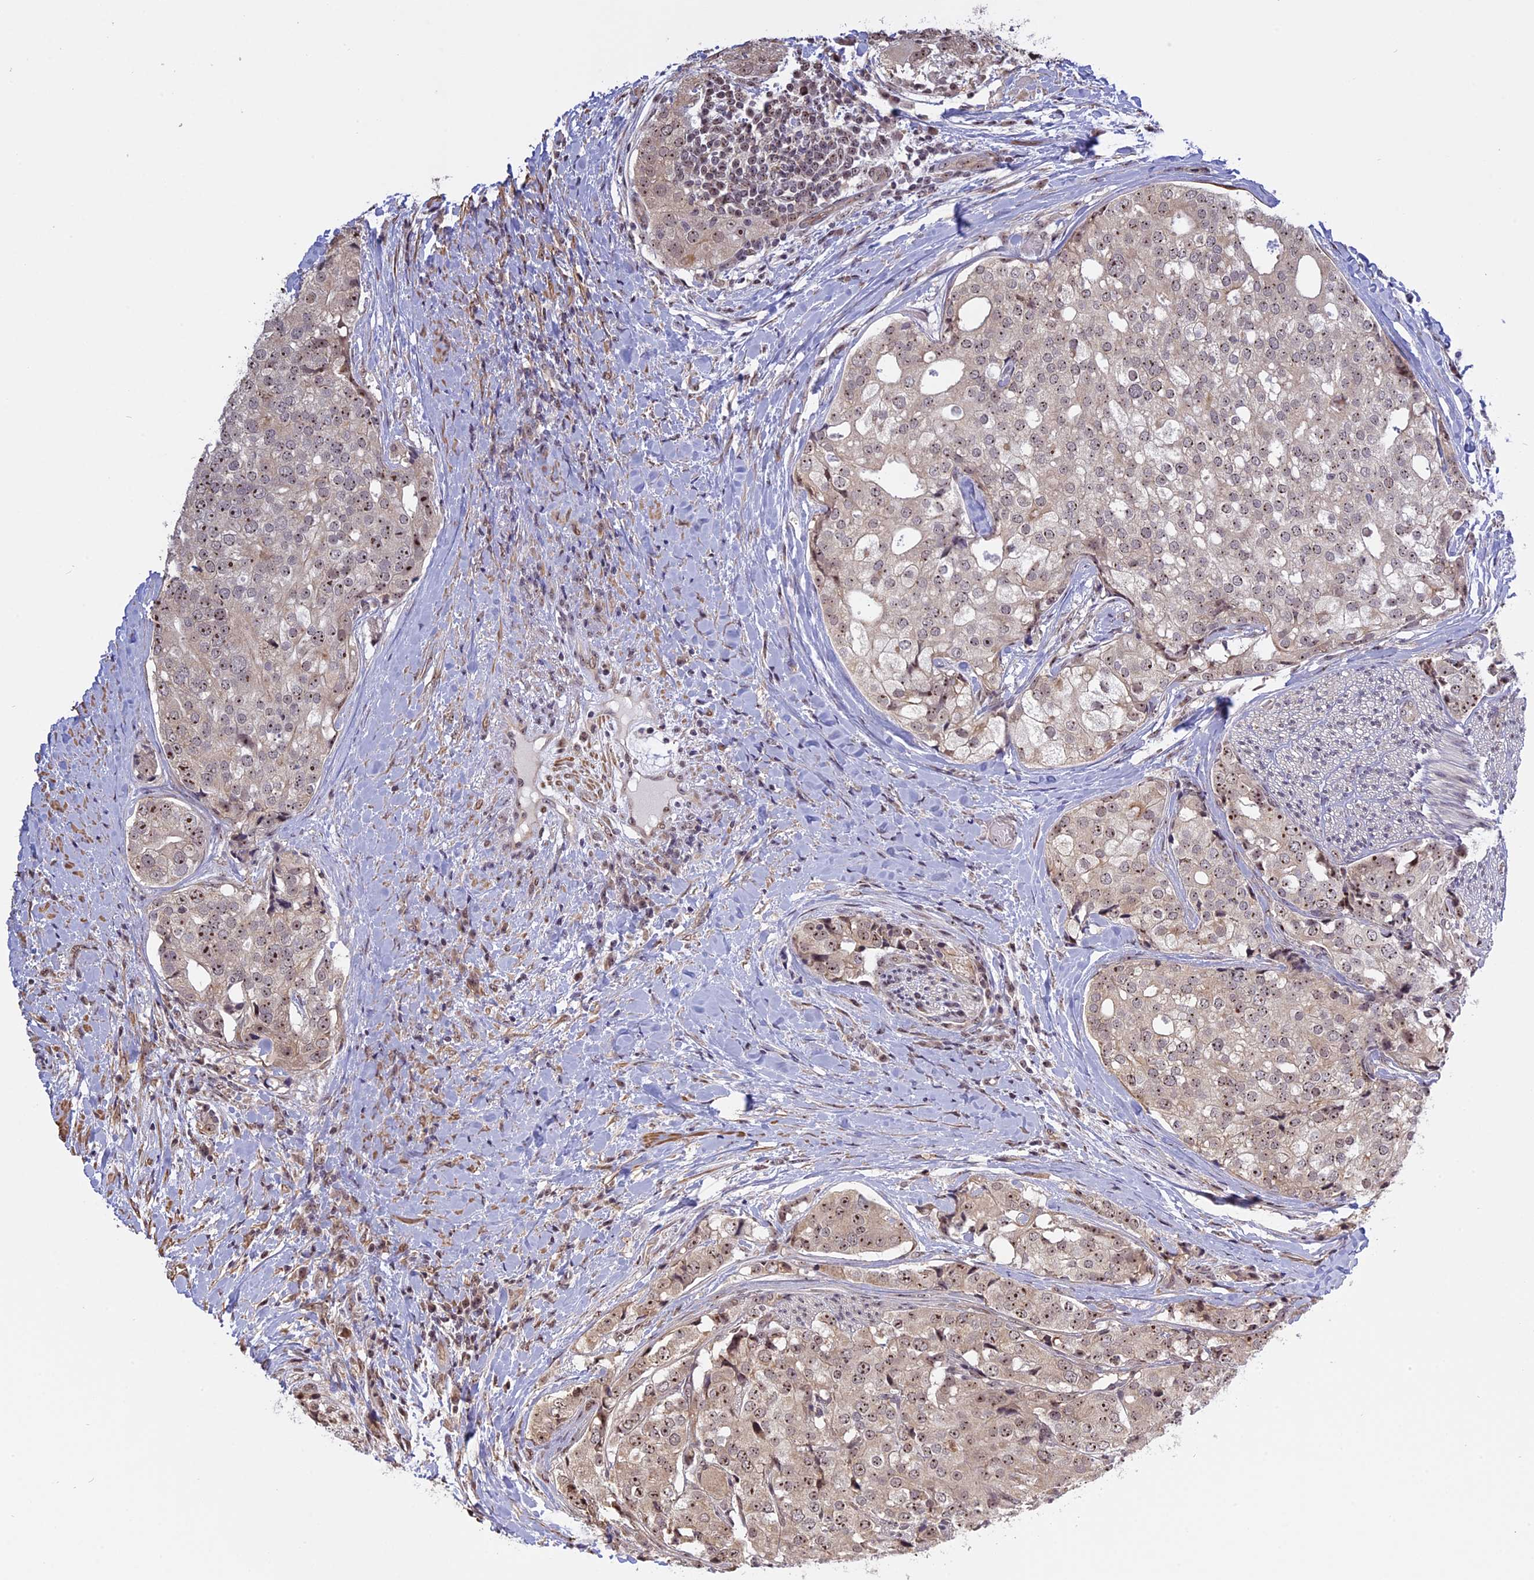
{"staining": {"intensity": "weak", "quantity": "25%-75%", "location": "nuclear"}, "tissue": "prostate cancer", "cell_type": "Tumor cells", "image_type": "cancer", "snomed": [{"axis": "morphology", "description": "Adenocarcinoma, High grade"}, {"axis": "topography", "description": "Prostate"}], "caption": "Prostate high-grade adenocarcinoma tissue displays weak nuclear expression in about 25%-75% of tumor cells, visualized by immunohistochemistry. The protein is stained brown, and the nuclei are stained in blue (DAB (3,3'-diaminobenzidine) IHC with brightfield microscopy, high magnification).", "gene": "MGA", "patient": {"sex": "male", "age": 49}}